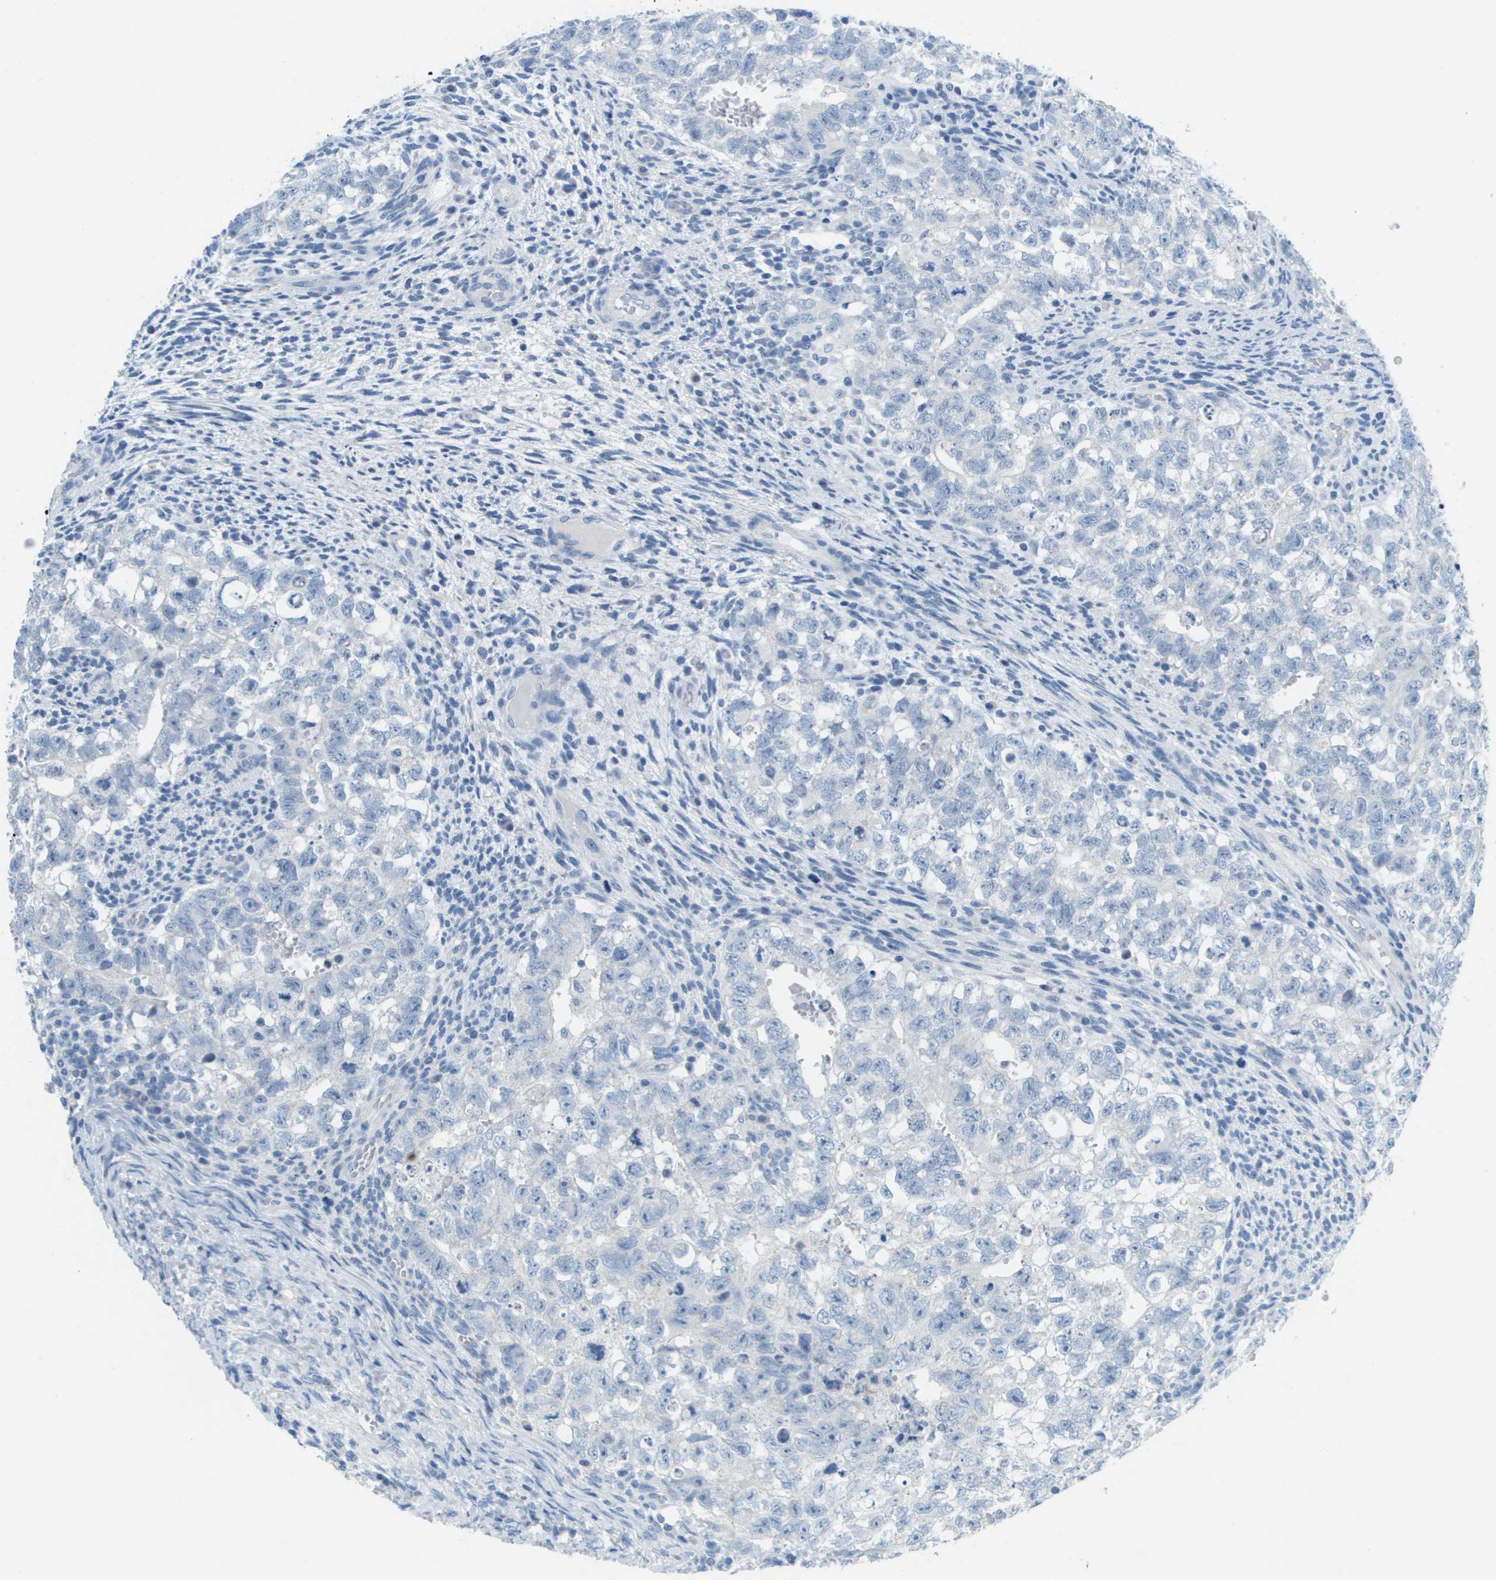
{"staining": {"intensity": "negative", "quantity": "none", "location": "none"}, "tissue": "testis cancer", "cell_type": "Tumor cells", "image_type": "cancer", "snomed": [{"axis": "morphology", "description": "Seminoma, NOS"}, {"axis": "morphology", "description": "Carcinoma, Embryonal, NOS"}, {"axis": "topography", "description": "Testis"}], "caption": "High magnification brightfield microscopy of testis cancer stained with DAB (3,3'-diaminobenzidine) (brown) and counterstained with hematoxylin (blue): tumor cells show no significant positivity. (DAB immunohistochemistry (IHC), high magnification).", "gene": "PTGDR2", "patient": {"sex": "male", "age": 38}}